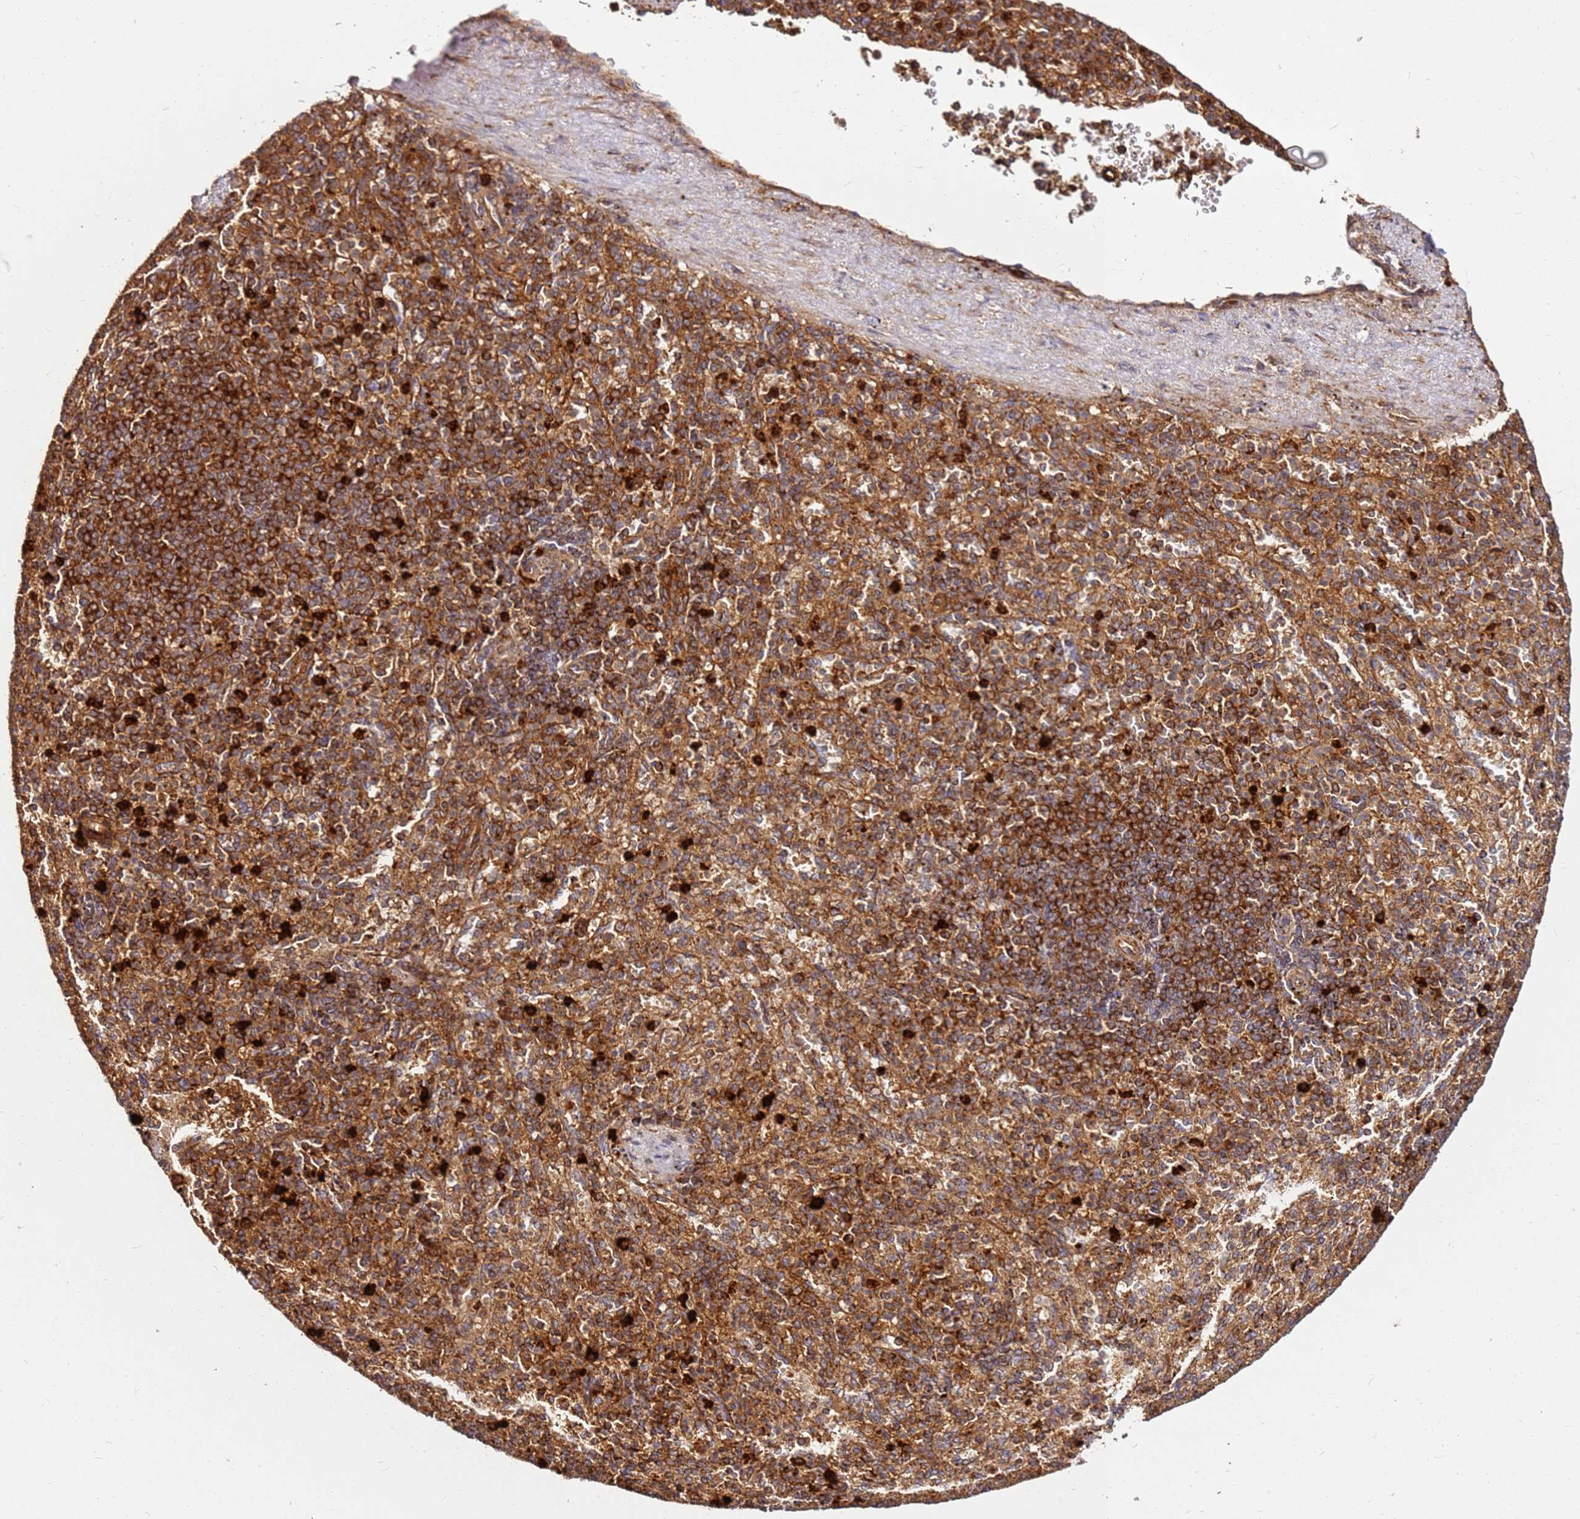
{"staining": {"intensity": "strong", "quantity": ">75%", "location": "cytoplasmic/membranous"}, "tissue": "spleen", "cell_type": "Cells in red pulp", "image_type": "normal", "snomed": [{"axis": "morphology", "description": "Normal tissue, NOS"}, {"axis": "topography", "description": "Spleen"}], "caption": "Protein staining exhibits strong cytoplasmic/membranous positivity in about >75% of cells in red pulp in benign spleen. (IHC, brightfield microscopy, high magnification).", "gene": "DVL3", "patient": {"sex": "female", "age": 74}}